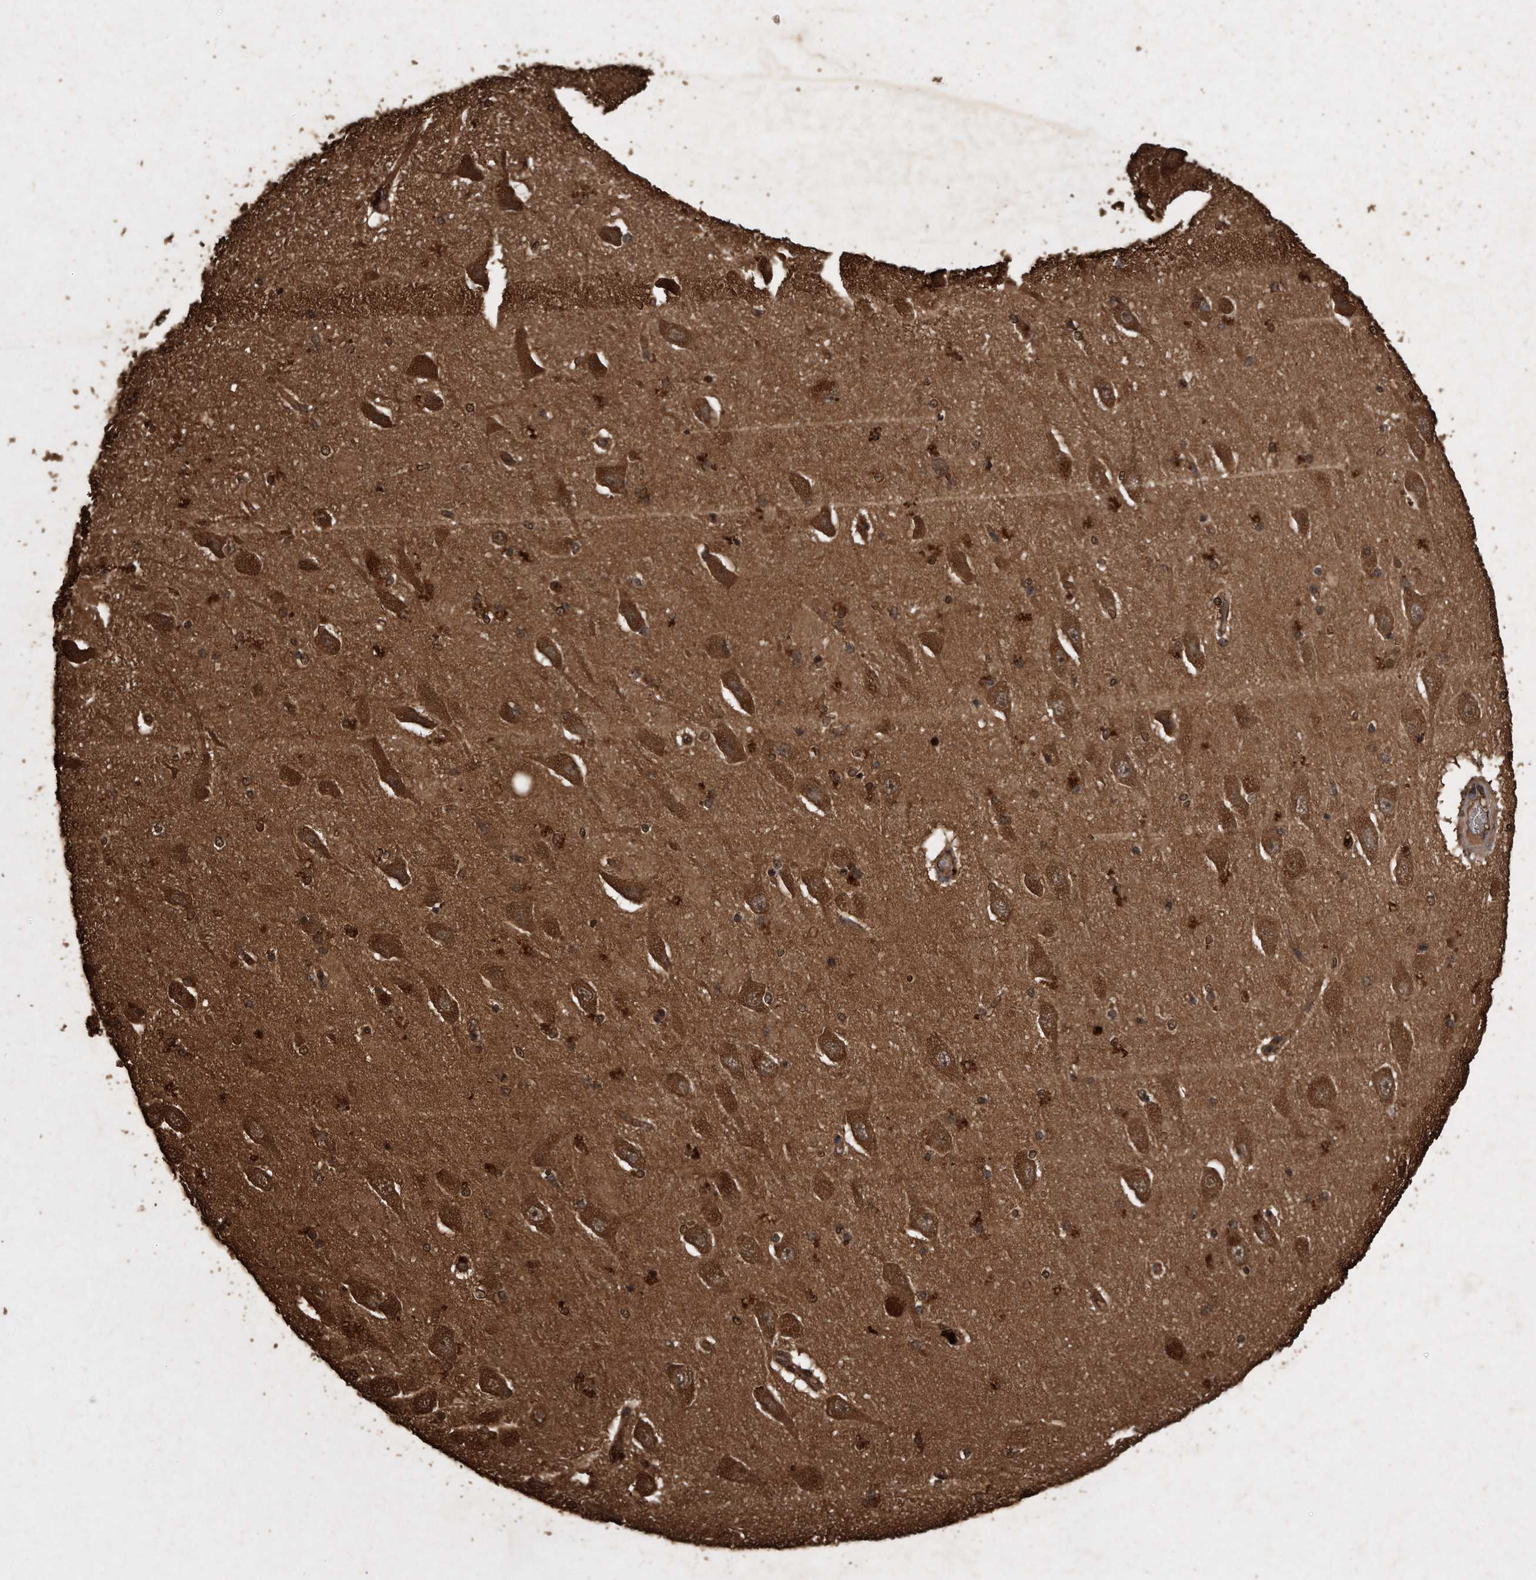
{"staining": {"intensity": "moderate", "quantity": "25%-75%", "location": "cytoplasmic/membranous,nuclear"}, "tissue": "hippocampus", "cell_type": "Glial cells", "image_type": "normal", "snomed": [{"axis": "morphology", "description": "Normal tissue, NOS"}, {"axis": "topography", "description": "Hippocampus"}], "caption": "An IHC micrograph of normal tissue is shown. Protein staining in brown labels moderate cytoplasmic/membranous,nuclear positivity in hippocampus within glial cells.", "gene": "CFLAR", "patient": {"sex": "female", "age": 54}}